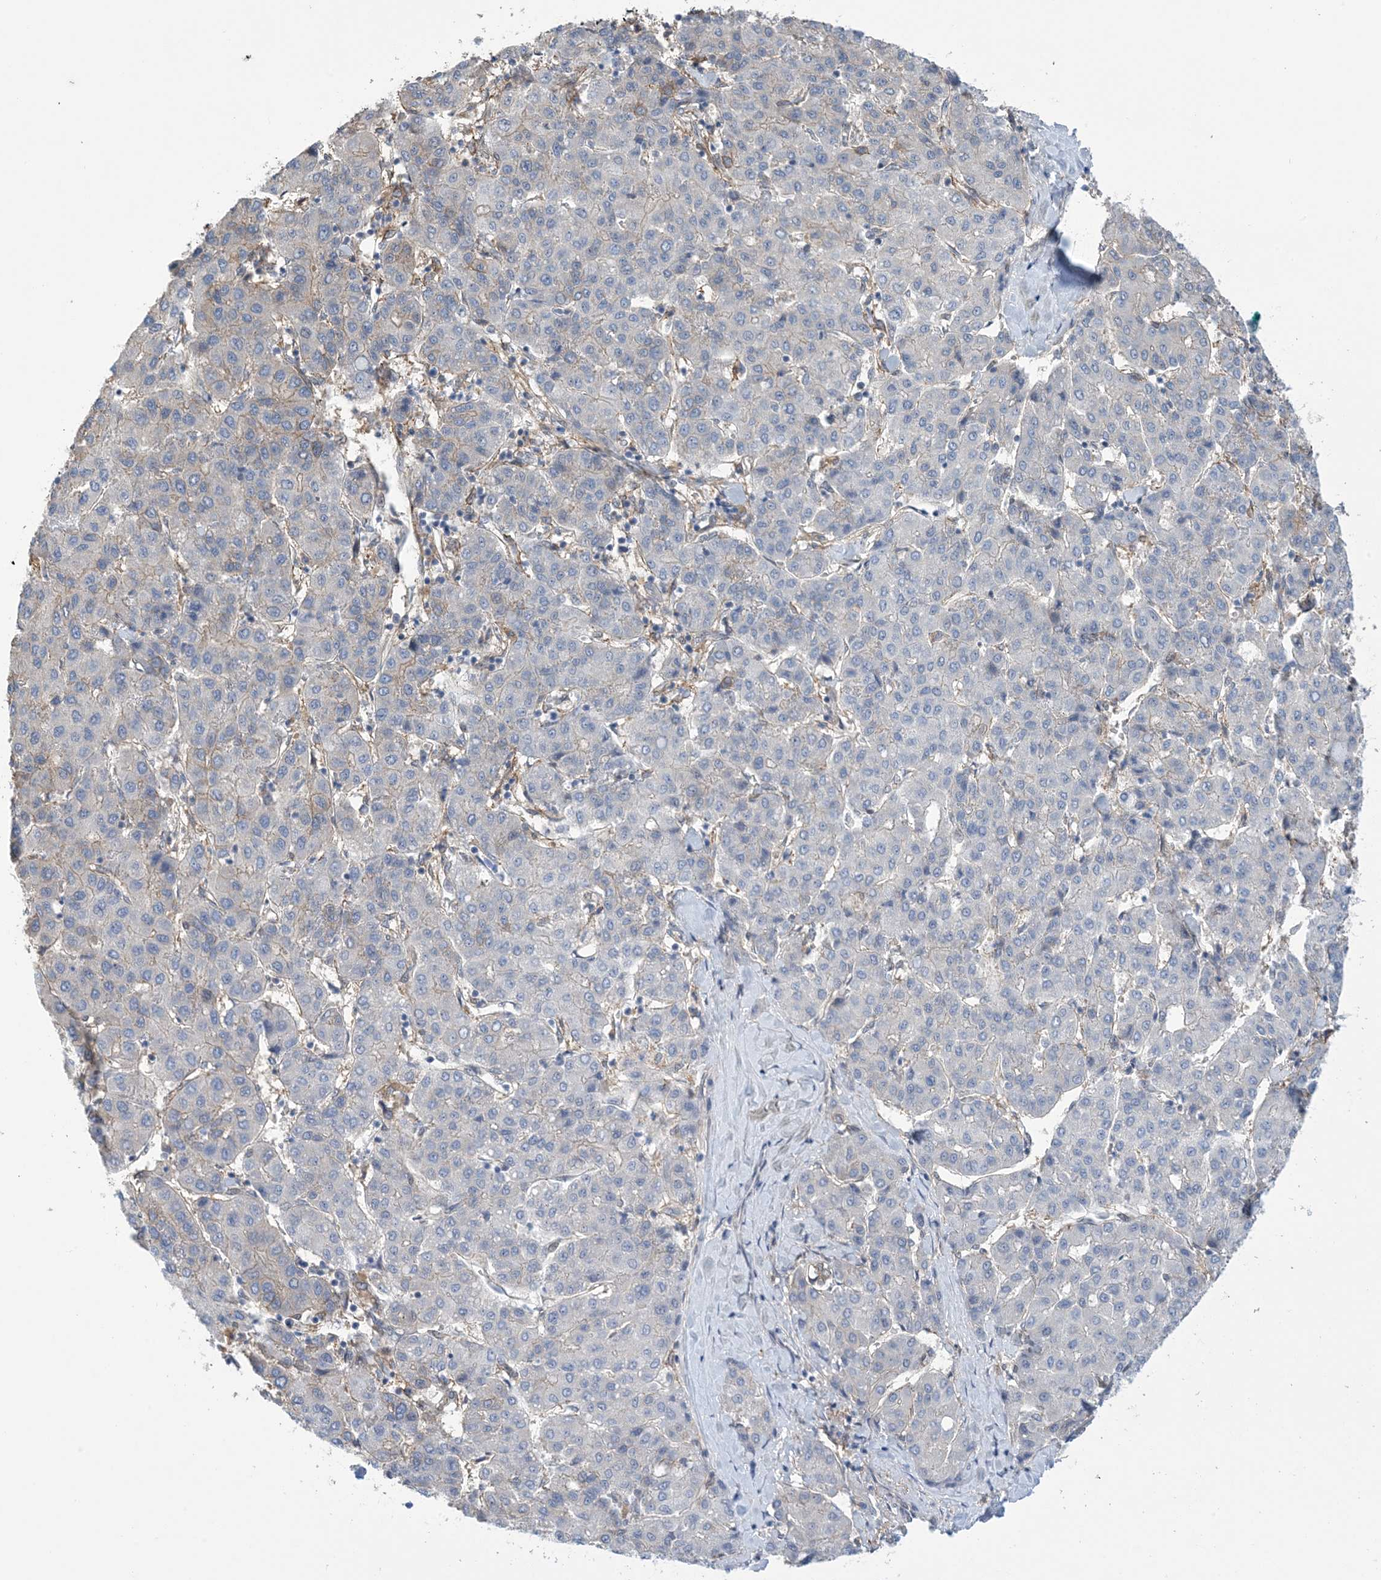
{"staining": {"intensity": "negative", "quantity": "none", "location": "none"}, "tissue": "liver cancer", "cell_type": "Tumor cells", "image_type": "cancer", "snomed": [{"axis": "morphology", "description": "Carcinoma, Hepatocellular, NOS"}, {"axis": "topography", "description": "Liver"}], "caption": "Micrograph shows no significant protein positivity in tumor cells of hepatocellular carcinoma (liver).", "gene": "ZNF8", "patient": {"sex": "male", "age": 65}}